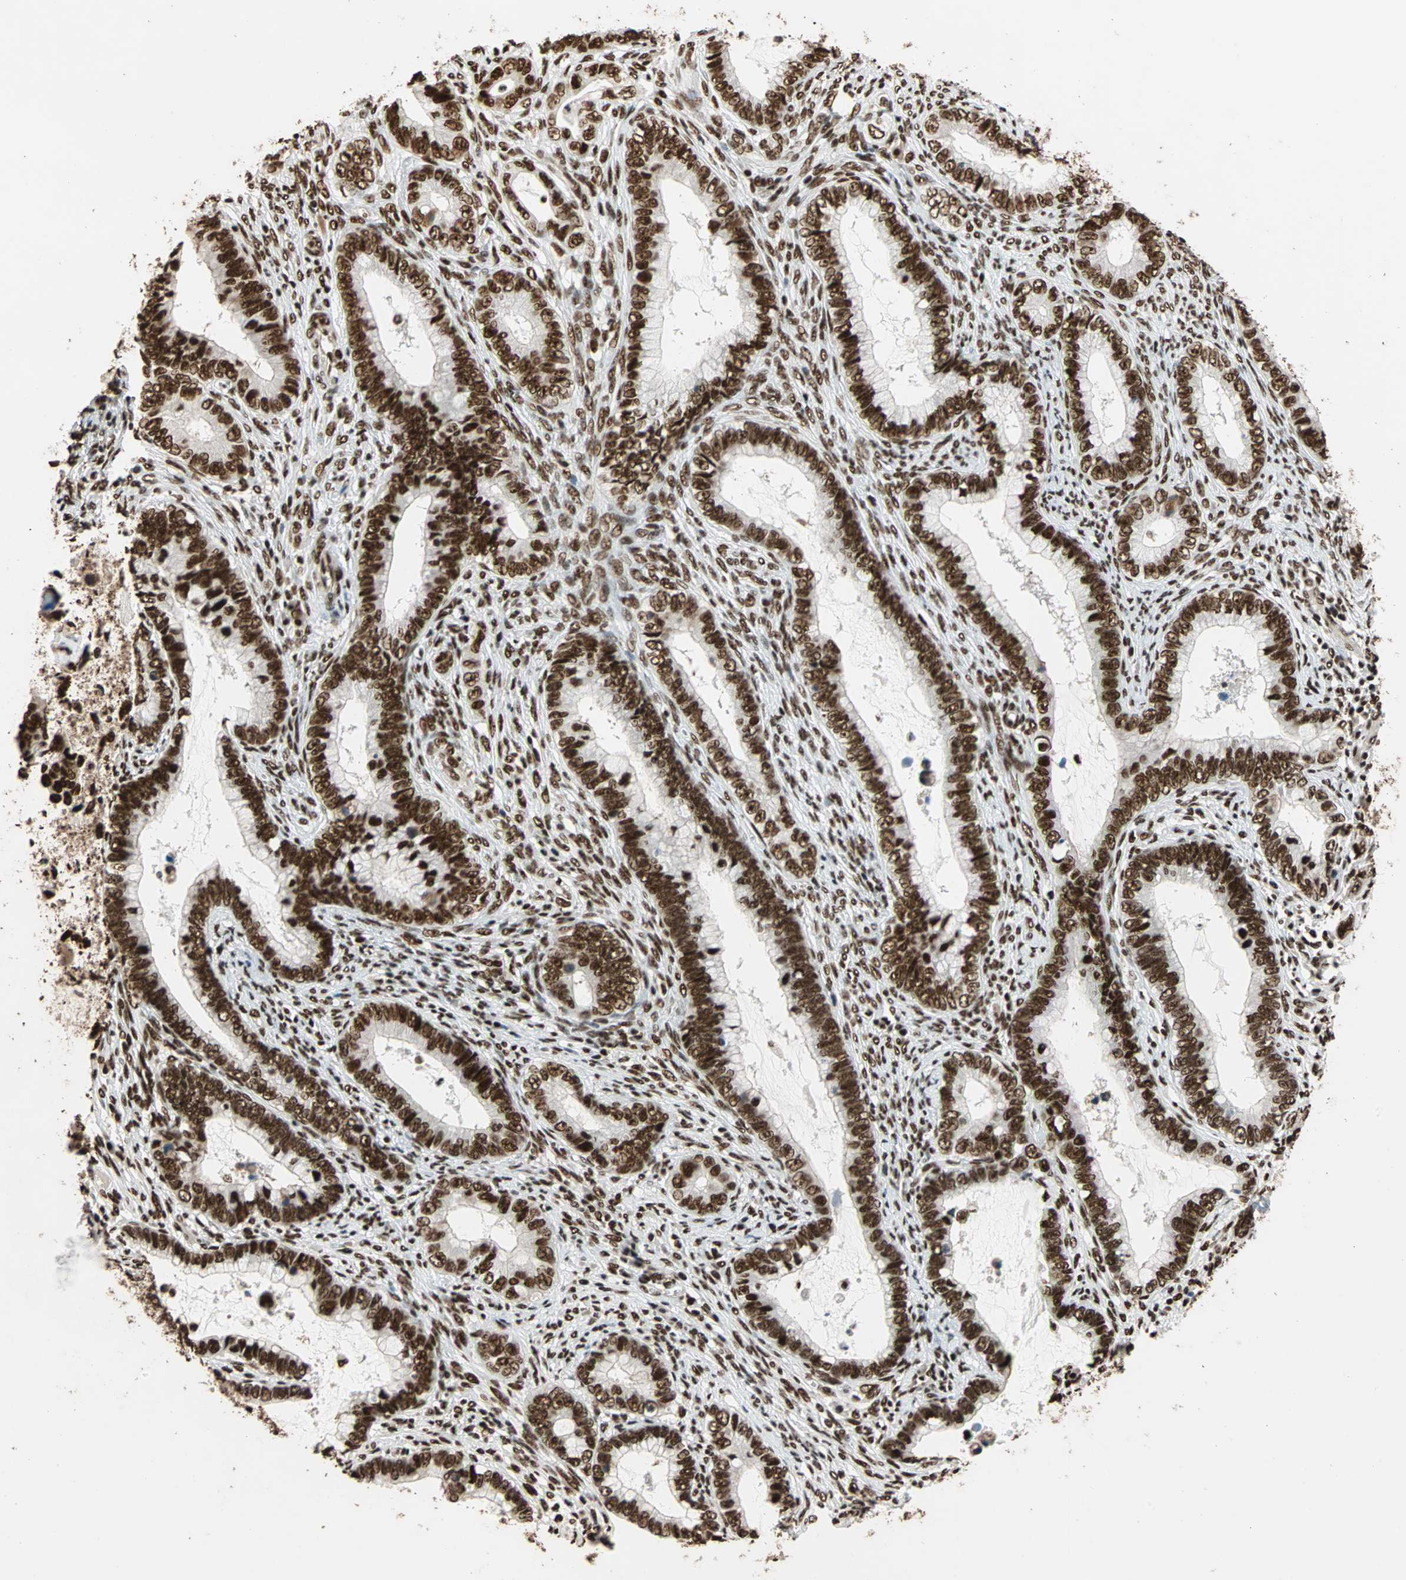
{"staining": {"intensity": "strong", "quantity": ">75%", "location": "nuclear"}, "tissue": "cervical cancer", "cell_type": "Tumor cells", "image_type": "cancer", "snomed": [{"axis": "morphology", "description": "Adenocarcinoma, NOS"}, {"axis": "topography", "description": "Cervix"}], "caption": "Protein staining by immunohistochemistry exhibits strong nuclear positivity in approximately >75% of tumor cells in cervical cancer (adenocarcinoma). The protein of interest is stained brown, and the nuclei are stained in blue (DAB IHC with brightfield microscopy, high magnification).", "gene": "ILF2", "patient": {"sex": "female", "age": 44}}